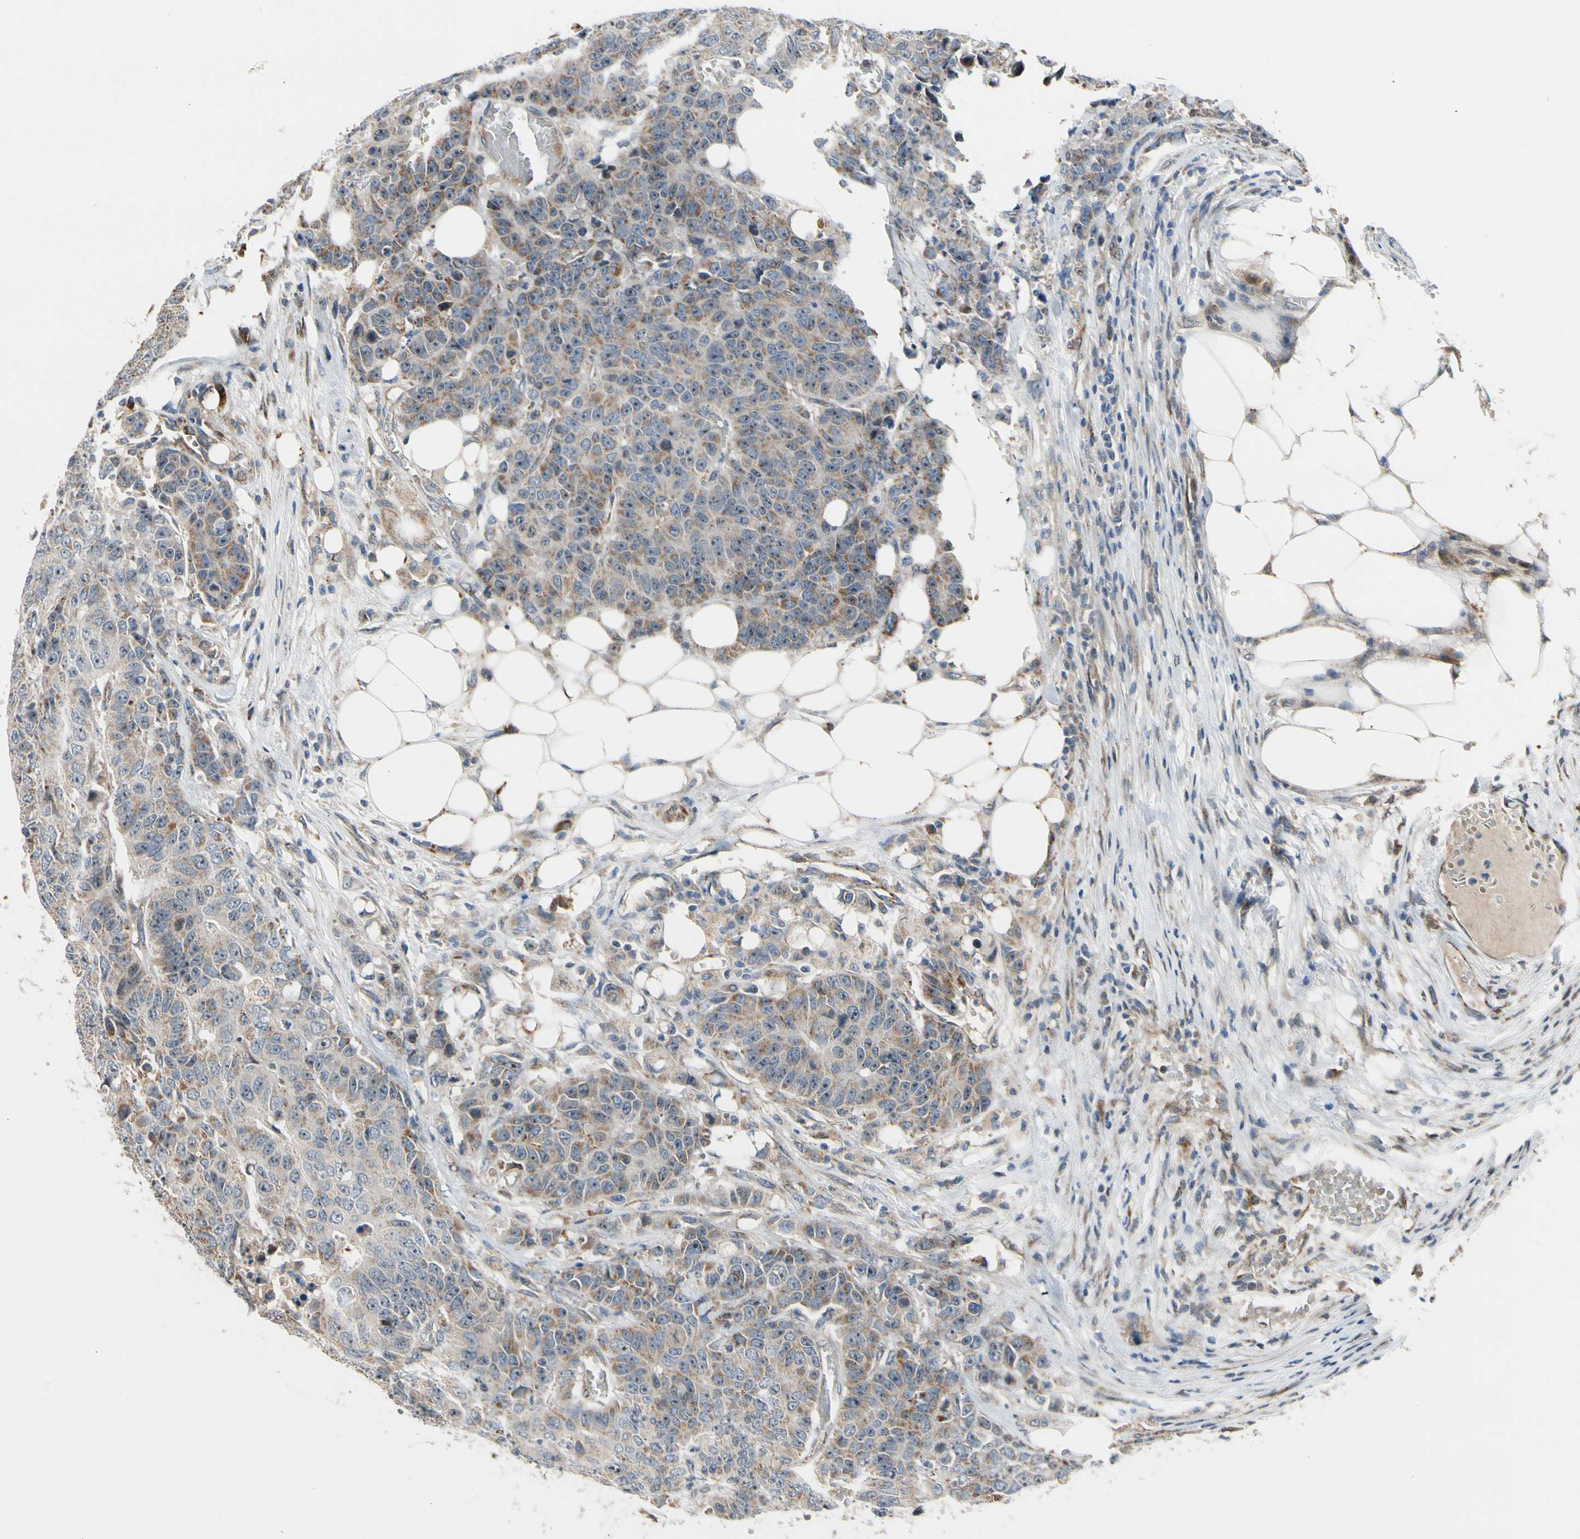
{"staining": {"intensity": "weak", "quantity": ">75%", "location": "cytoplasmic/membranous"}, "tissue": "colorectal cancer", "cell_type": "Tumor cells", "image_type": "cancer", "snomed": [{"axis": "morphology", "description": "Adenocarcinoma, NOS"}, {"axis": "topography", "description": "Colon"}], "caption": "Adenocarcinoma (colorectal) tissue exhibits weak cytoplasmic/membranous positivity in about >75% of tumor cells Using DAB (3,3'-diaminobenzidine) (brown) and hematoxylin (blue) stains, captured at high magnification using brightfield microscopy.", "gene": "NPHP3", "patient": {"sex": "female", "age": 86}}